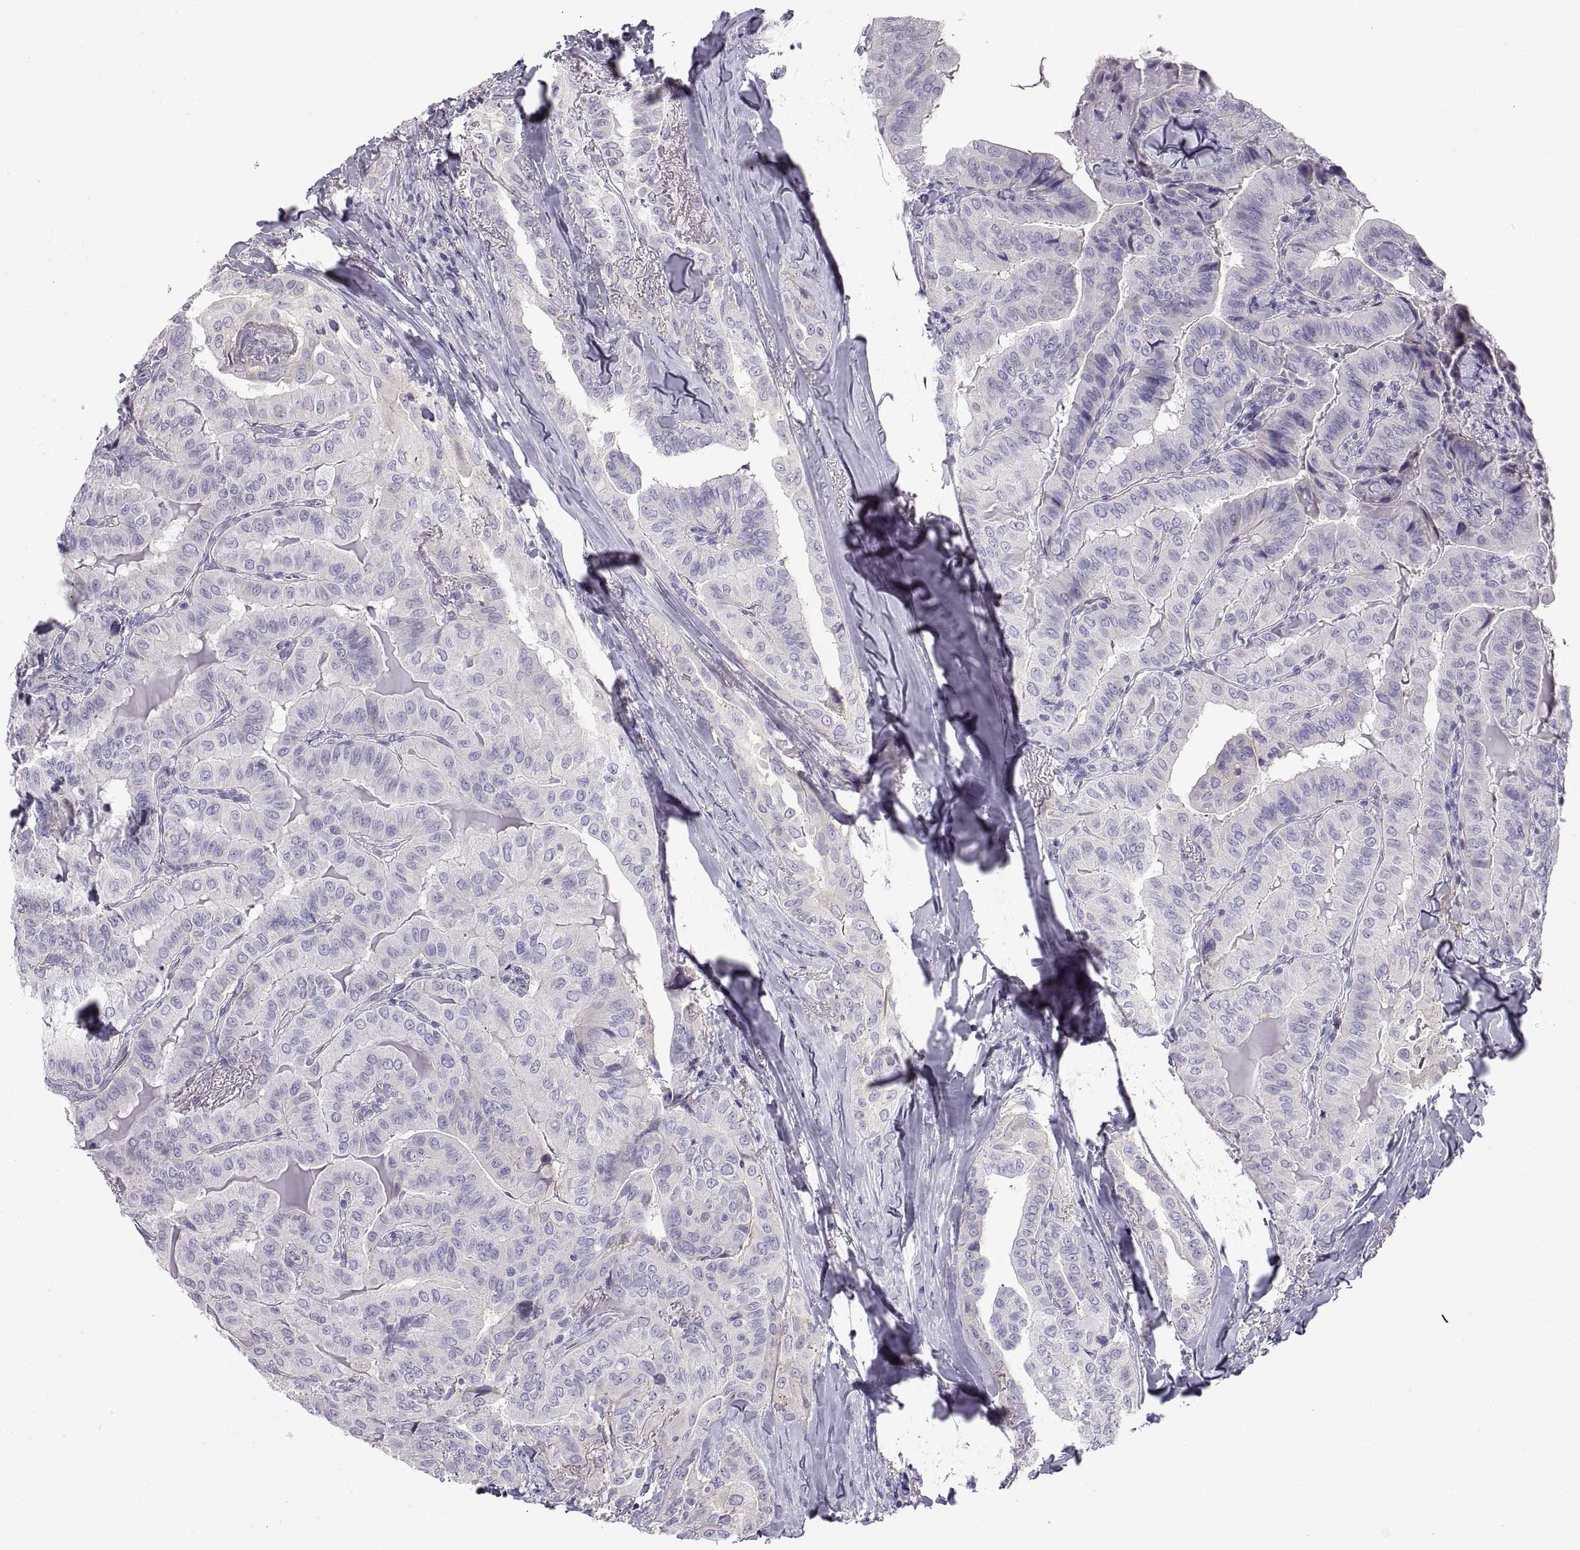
{"staining": {"intensity": "negative", "quantity": "none", "location": "none"}, "tissue": "thyroid cancer", "cell_type": "Tumor cells", "image_type": "cancer", "snomed": [{"axis": "morphology", "description": "Papillary adenocarcinoma, NOS"}, {"axis": "topography", "description": "Thyroid gland"}], "caption": "The immunohistochemistry photomicrograph has no significant staining in tumor cells of papillary adenocarcinoma (thyroid) tissue.", "gene": "CRYBB3", "patient": {"sex": "female", "age": 68}}